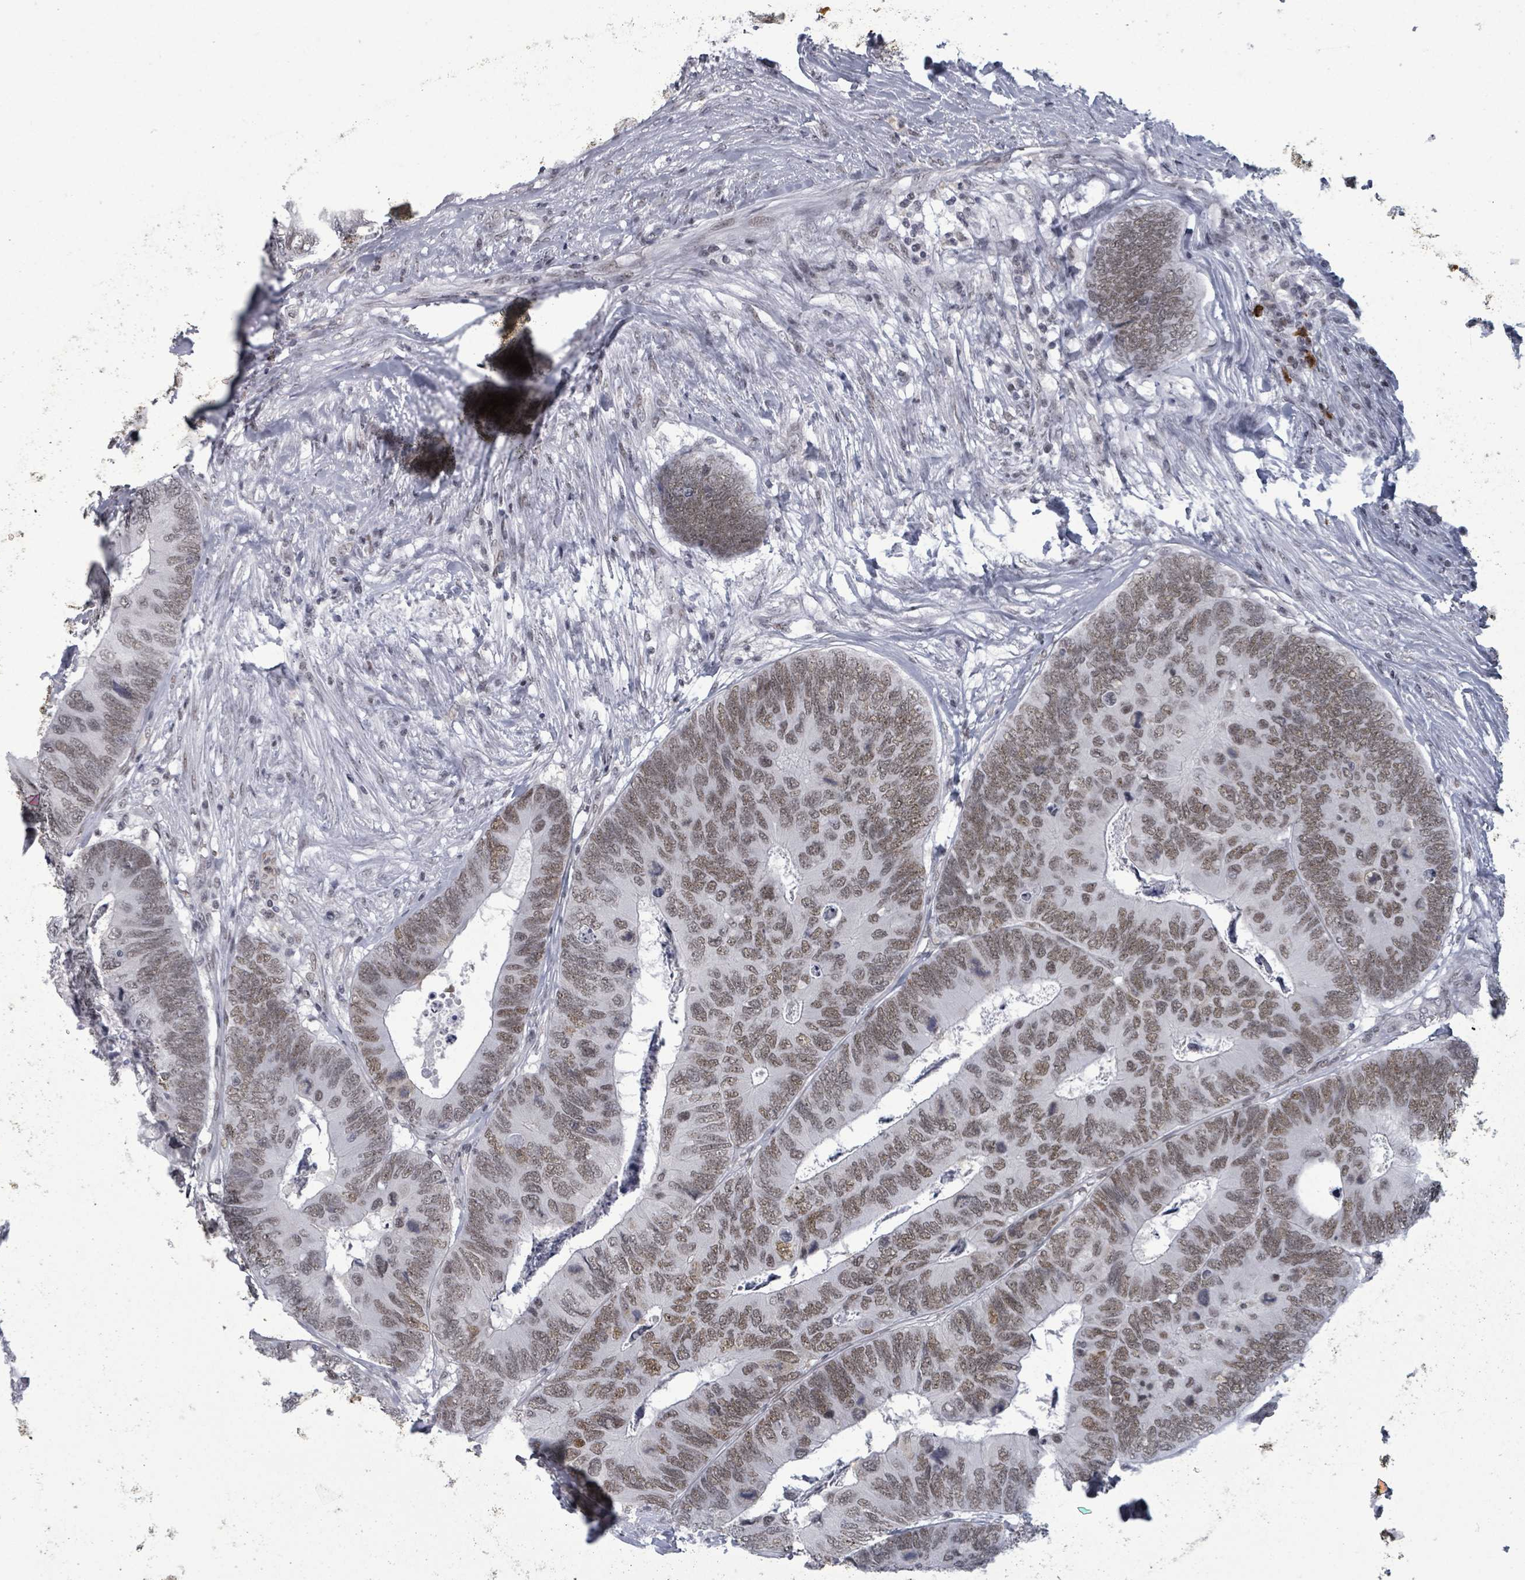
{"staining": {"intensity": "weak", "quantity": ">75%", "location": "nuclear"}, "tissue": "colorectal cancer", "cell_type": "Tumor cells", "image_type": "cancer", "snomed": [{"axis": "morphology", "description": "Adenocarcinoma, NOS"}, {"axis": "topography", "description": "Colon"}], "caption": "Colorectal cancer (adenocarcinoma) stained with DAB immunohistochemistry (IHC) shows low levels of weak nuclear positivity in approximately >75% of tumor cells.", "gene": "ERCC5", "patient": {"sex": "female", "age": 67}}